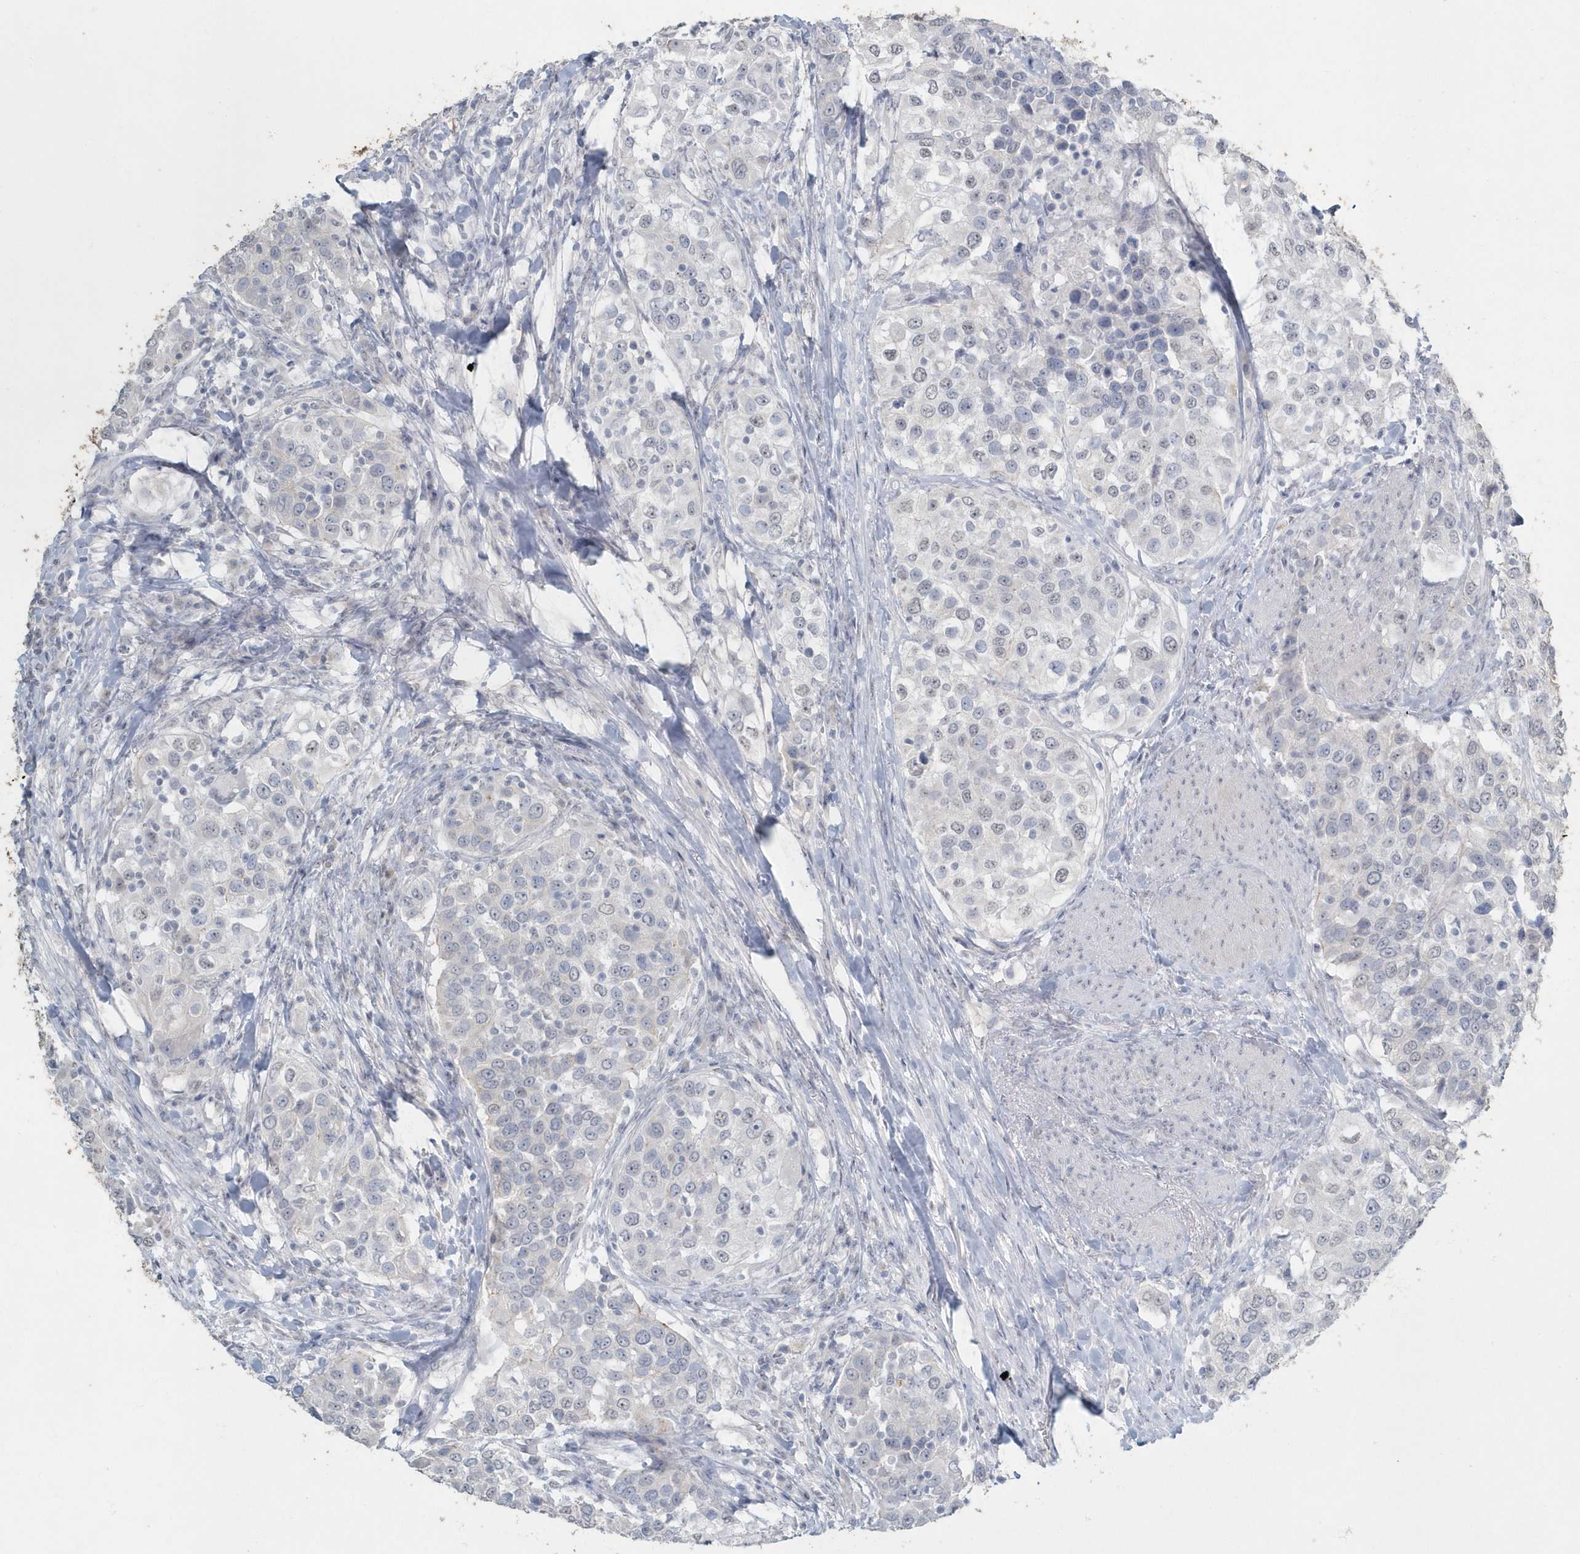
{"staining": {"intensity": "negative", "quantity": "none", "location": "none"}, "tissue": "urothelial cancer", "cell_type": "Tumor cells", "image_type": "cancer", "snomed": [{"axis": "morphology", "description": "Urothelial carcinoma, High grade"}, {"axis": "topography", "description": "Urinary bladder"}], "caption": "Micrograph shows no significant protein positivity in tumor cells of urothelial cancer.", "gene": "MYOT", "patient": {"sex": "female", "age": 80}}